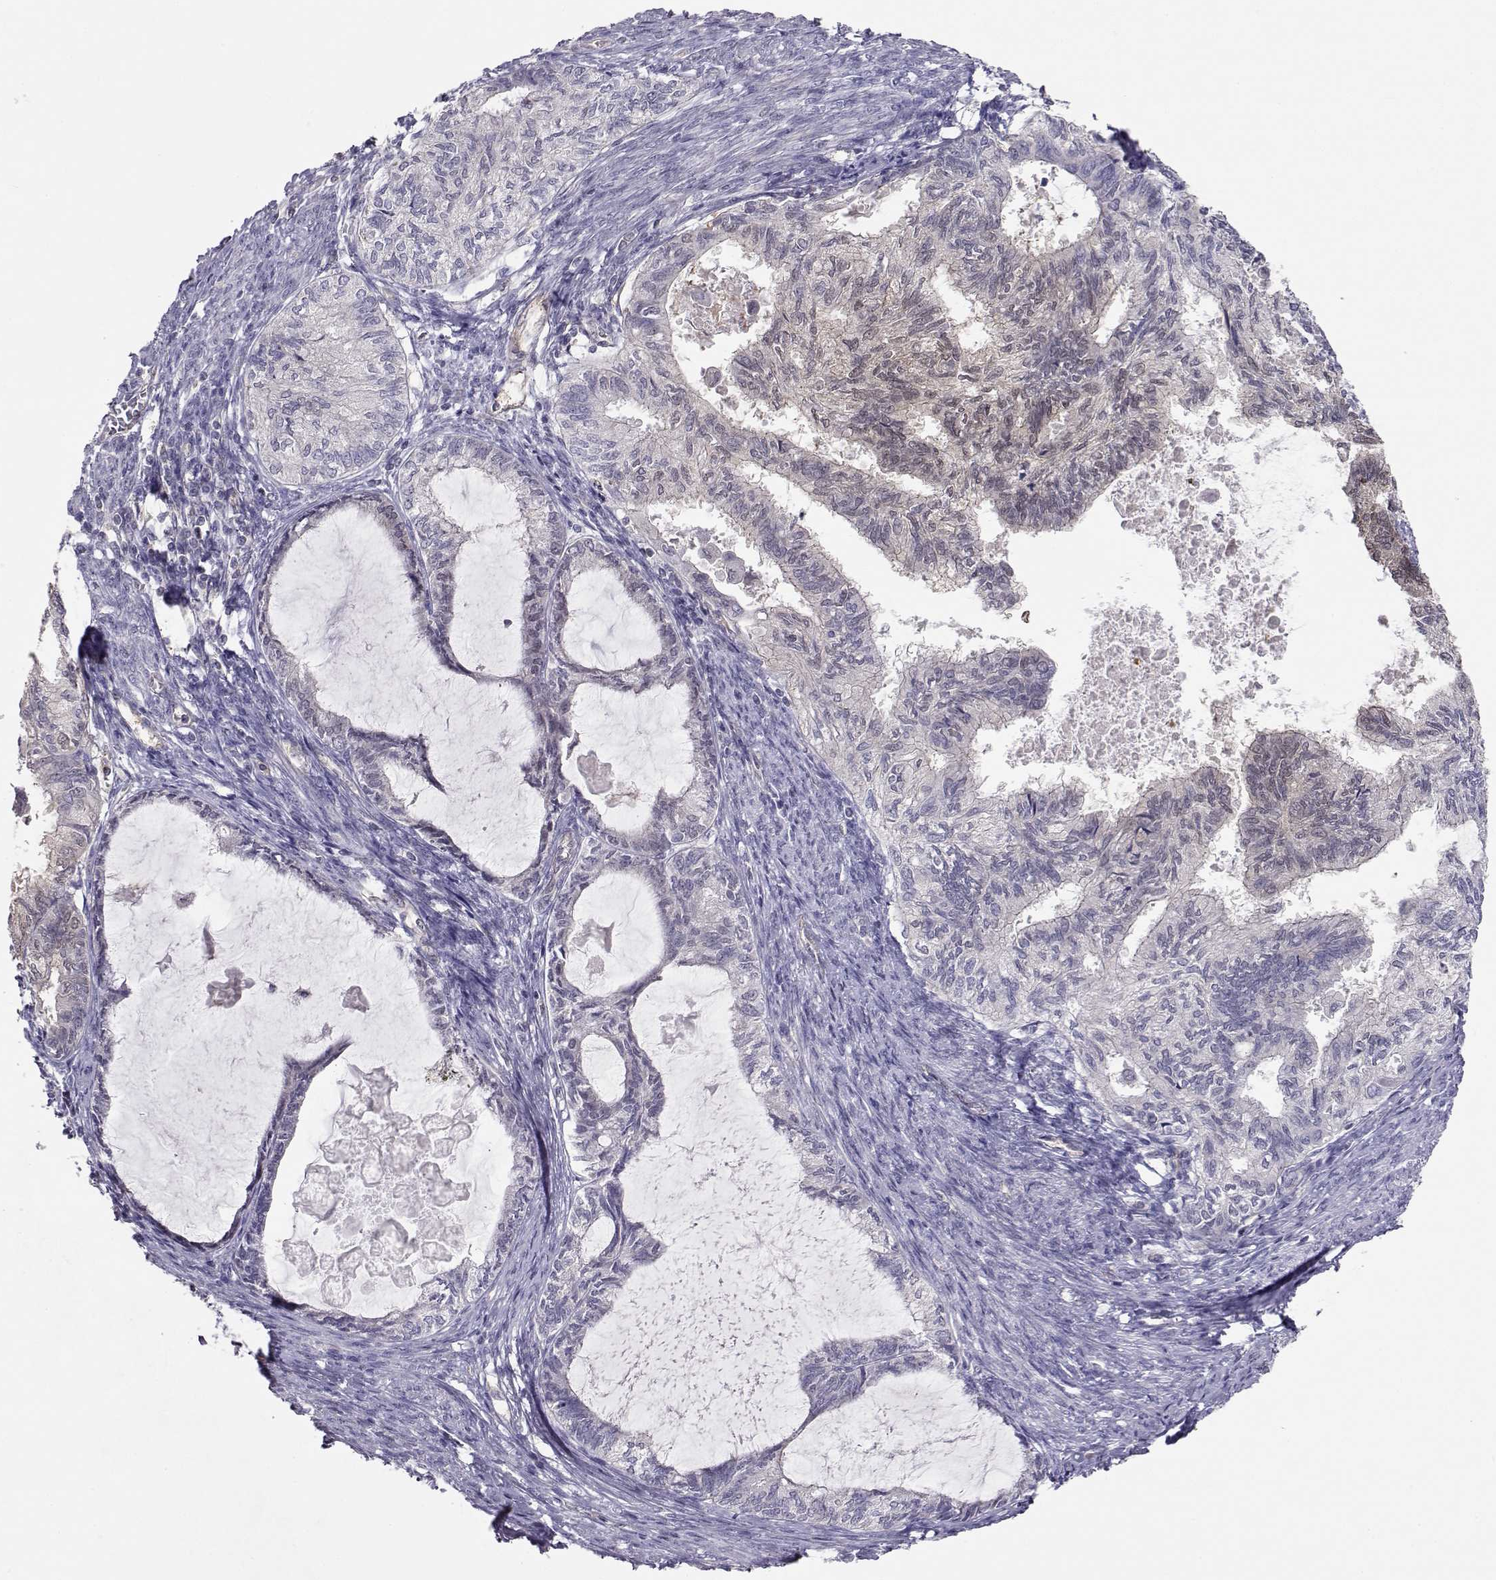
{"staining": {"intensity": "weak", "quantity": "<25%", "location": "cytoplasmic/membranous,nuclear"}, "tissue": "endometrial cancer", "cell_type": "Tumor cells", "image_type": "cancer", "snomed": [{"axis": "morphology", "description": "Adenocarcinoma, NOS"}, {"axis": "topography", "description": "Endometrium"}], "caption": "Human adenocarcinoma (endometrial) stained for a protein using IHC displays no expression in tumor cells.", "gene": "NCAM2", "patient": {"sex": "female", "age": 86}}